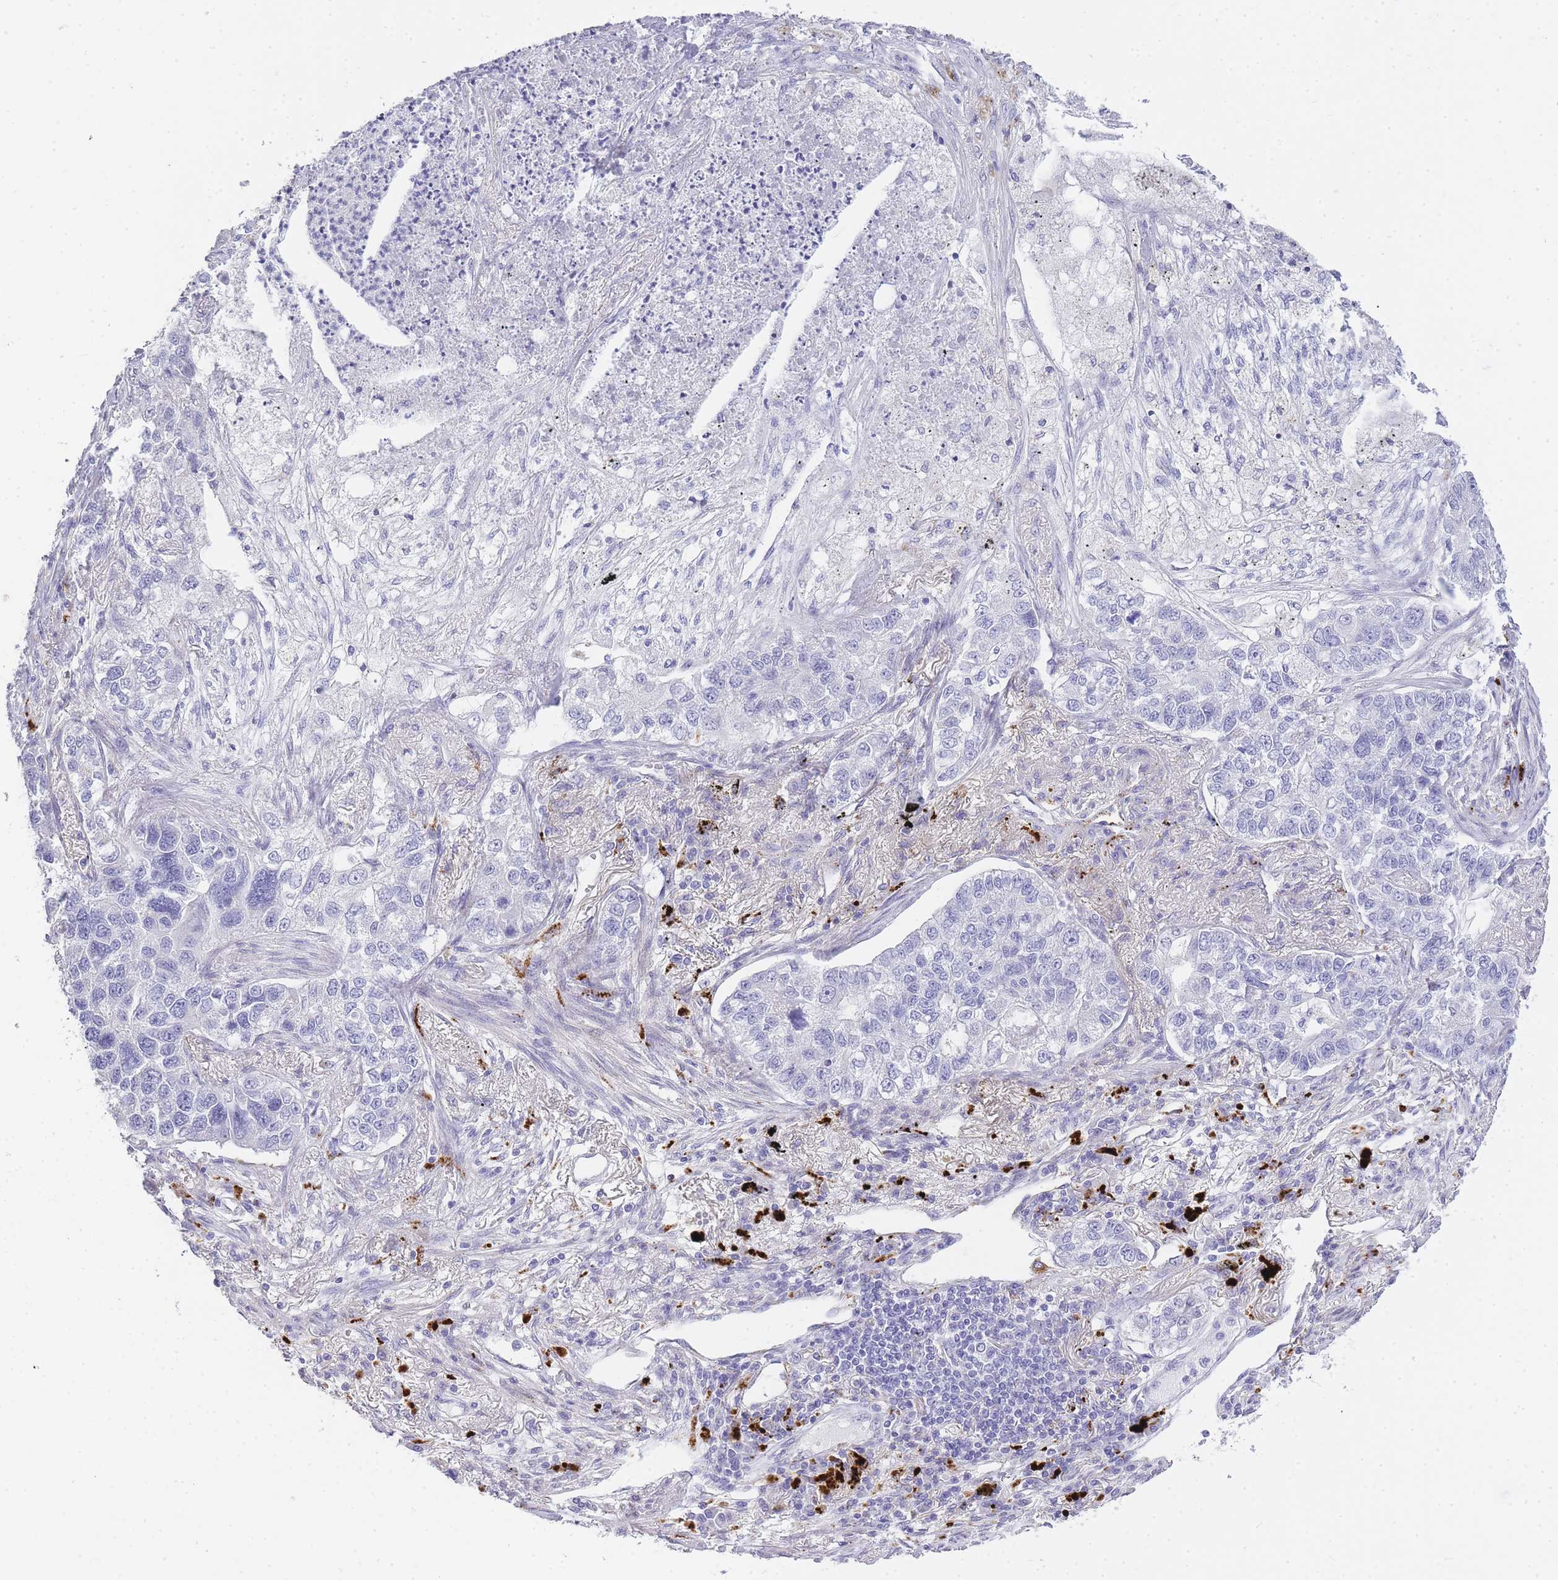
{"staining": {"intensity": "negative", "quantity": "none", "location": "none"}, "tissue": "lung cancer", "cell_type": "Tumor cells", "image_type": "cancer", "snomed": [{"axis": "morphology", "description": "Adenocarcinoma, NOS"}, {"axis": "topography", "description": "Lung"}], "caption": "This is an IHC image of human lung cancer (adenocarcinoma). There is no staining in tumor cells.", "gene": "RHO", "patient": {"sex": "male", "age": 49}}